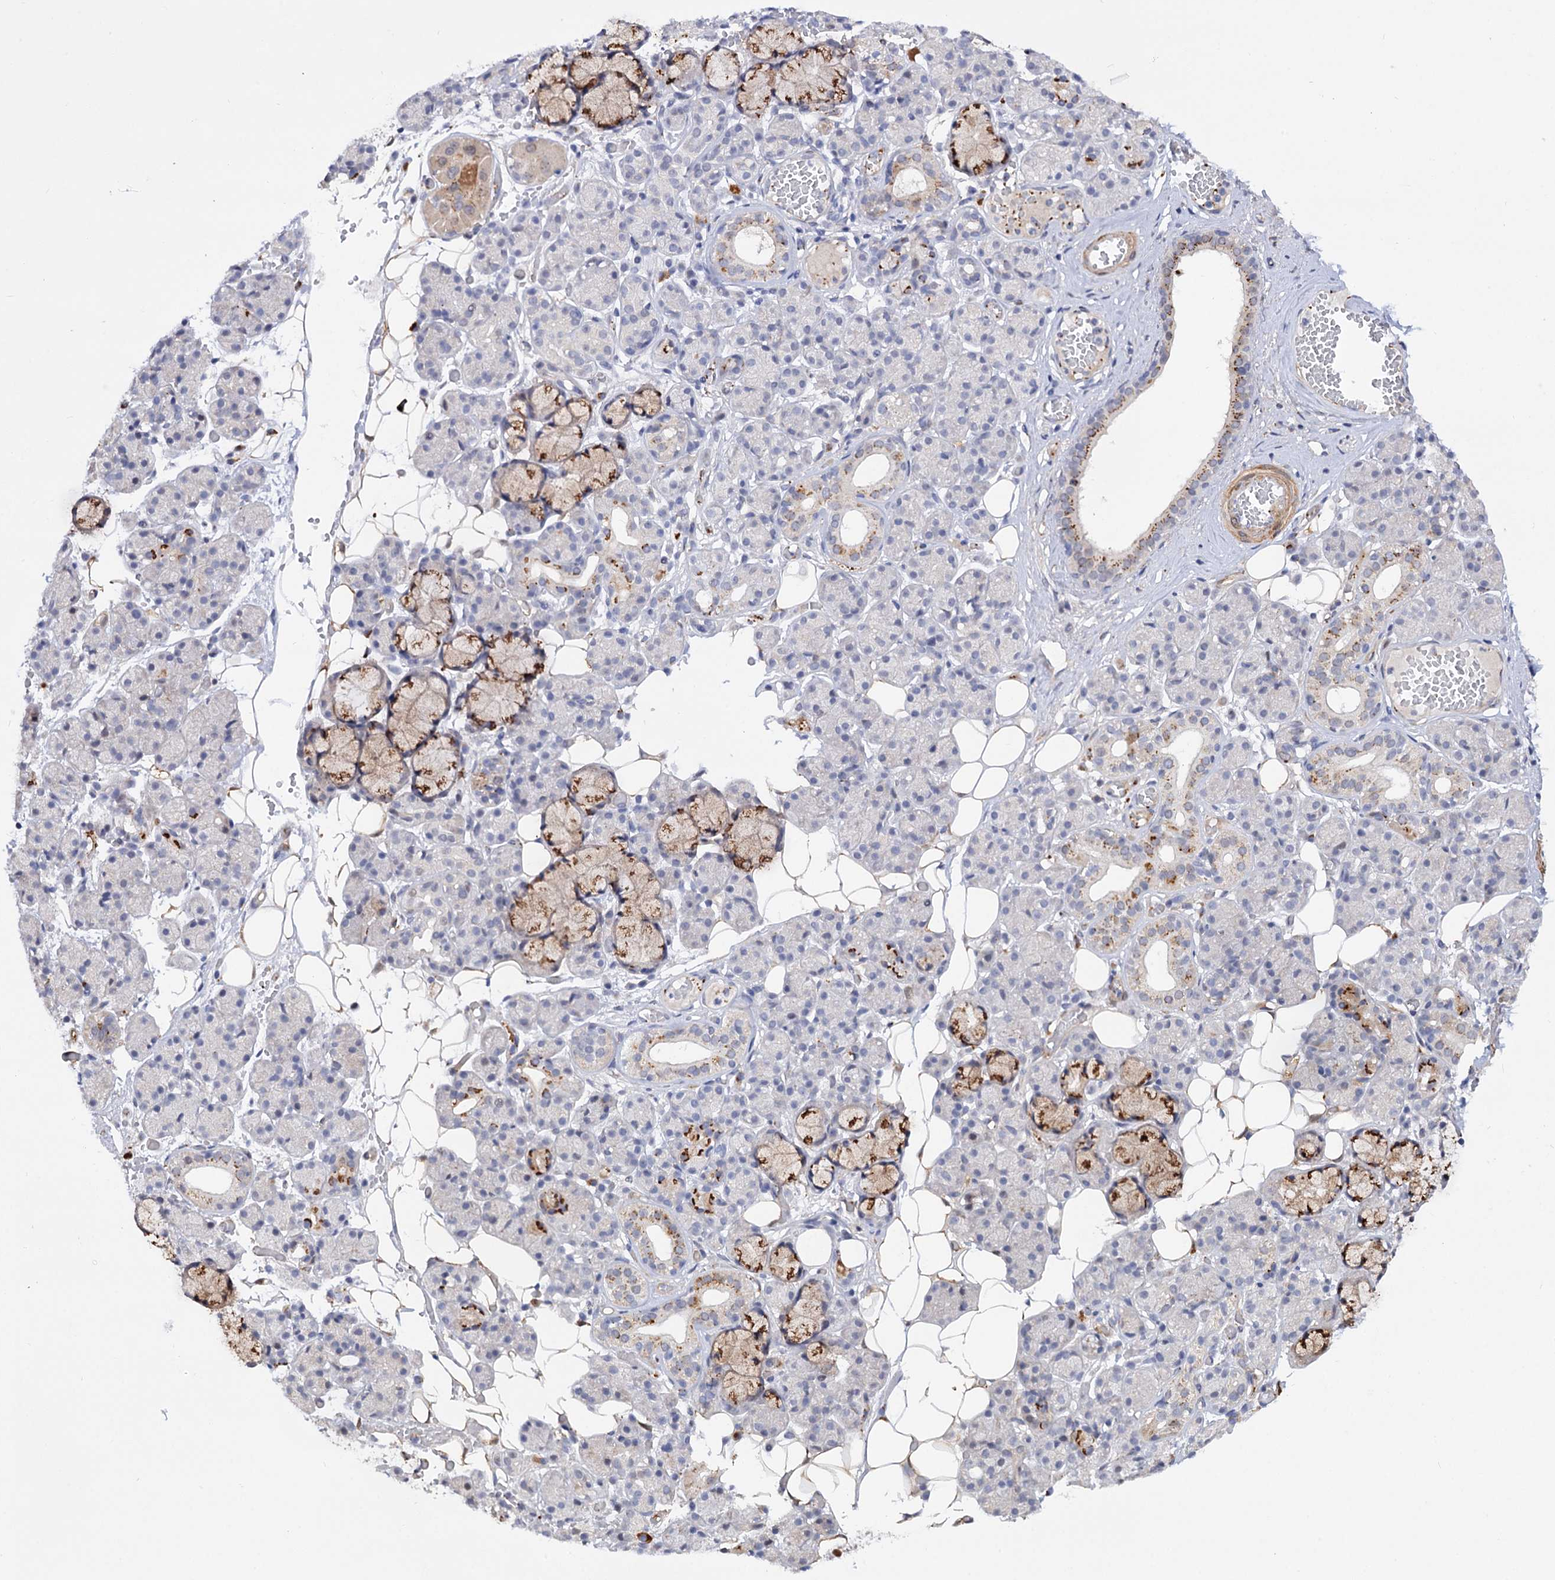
{"staining": {"intensity": "strong", "quantity": "<25%", "location": "cytoplasmic/membranous"}, "tissue": "salivary gland", "cell_type": "Glandular cells", "image_type": "normal", "snomed": [{"axis": "morphology", "description": "Normal tissue, NOS"}, {"axis": "topography", "description": "Salivary gland"}], "caption": "Immunohistochemistry (IHC) histopathology image of unremarkable salivary gland stained for a protein (brown), which displays medium levels of strong cytoplasmic/membranous staining in about <25% of glandular cells.", "gene": "C11orf96", "patient": {"sex": "male", "age": 63}}